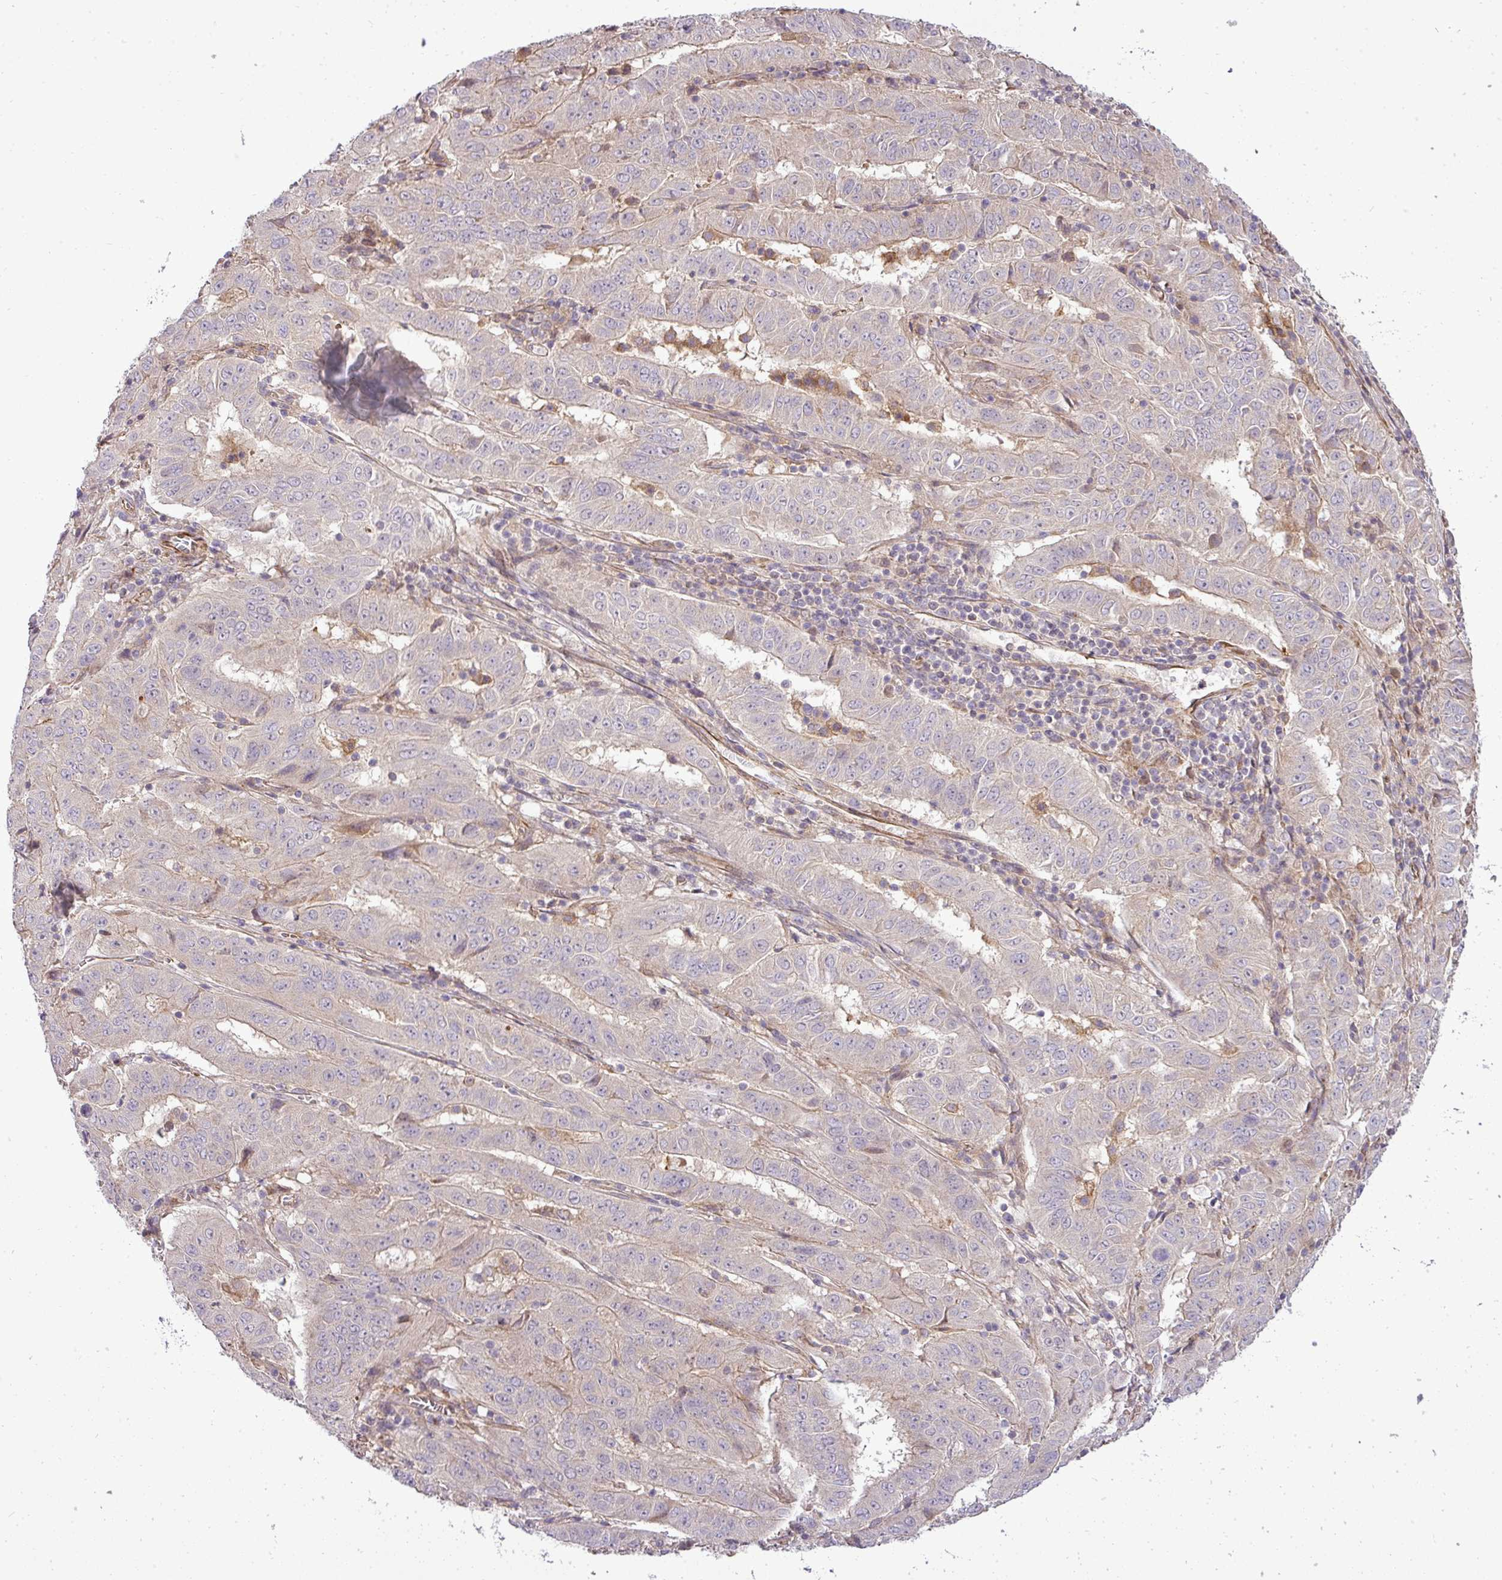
{"staining": {"intensity": "negative", "quantity": "none", "location": "none"}, "tissue": "pancreatic cancer", "cell_type": "Tumor cells", "image_type": "cancer", "snomed": [{"axis": "morphology", "description": "Adenocarcinoma, NOS"}, {"axis": "topography", "description": "Pancreas"}], "caption": "Immunohistochemistry (IHC) of adenocarcinoma (pancreatic) reveals no expression in tumor cells.", "gene": "PDRG1", "patient": {"sex": "male", "age": 63}}